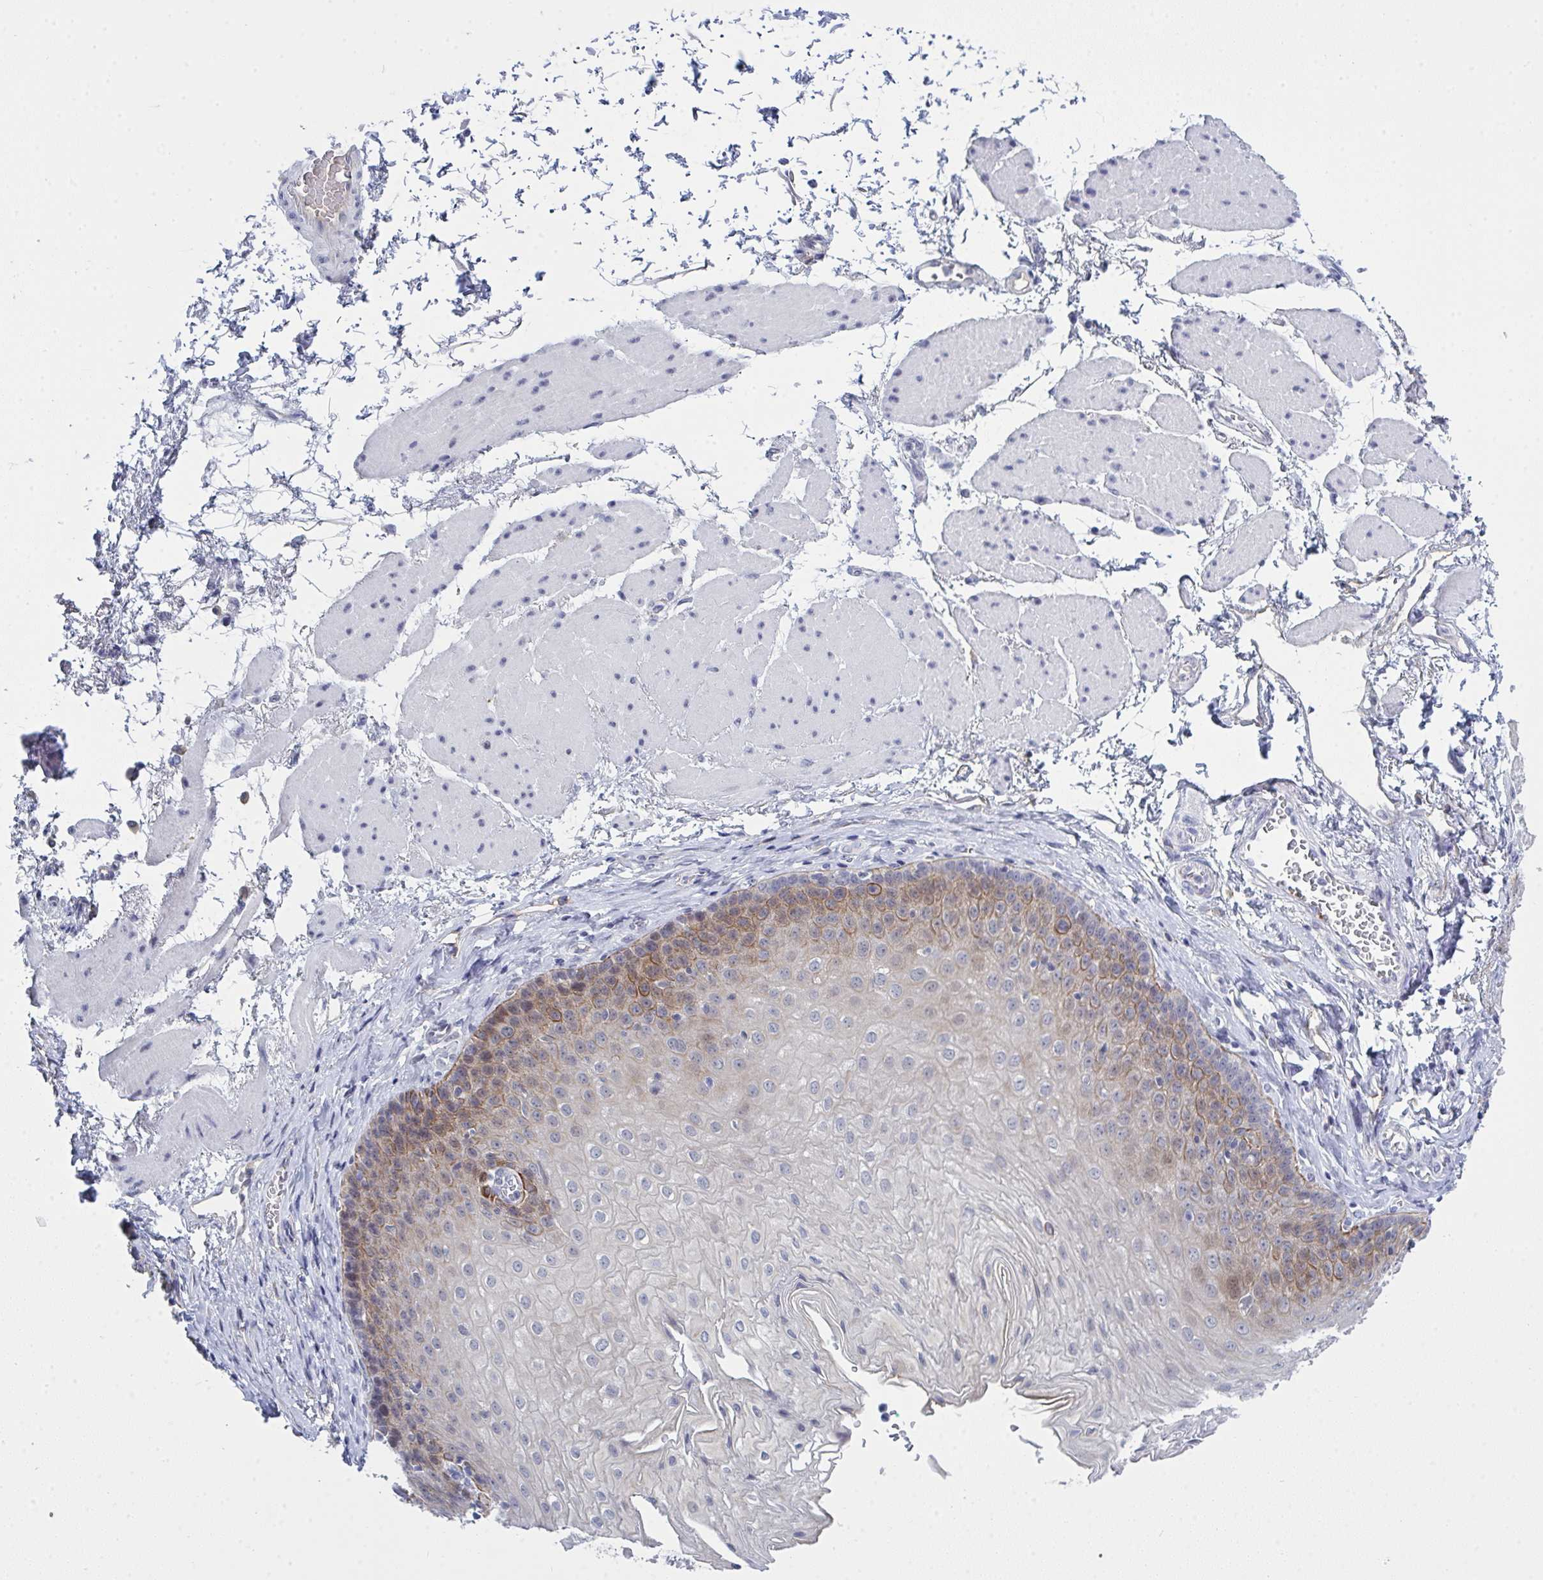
{"staining": {"intensity": "moderate", "quantity": "<25%", "location": "cytoplasmic/membranous"}, "tissue": "esophagus", "cell_type": "Squamous epithelial cells", "image_type": "normal", "snomed": [{"axis": "morphology", "description": "Normal tissue, NOS"}, {"axis": "topography", "description": "Esophagus"}], "caption": "Normal esophagus reveals moderate cytoplasmic/membranous staining in approximately <25% of squamous epithelial cells, visualized by immunohistochemistry.", "gene": "KDM4D", "patient": {"sex": "female", "age": 81}}